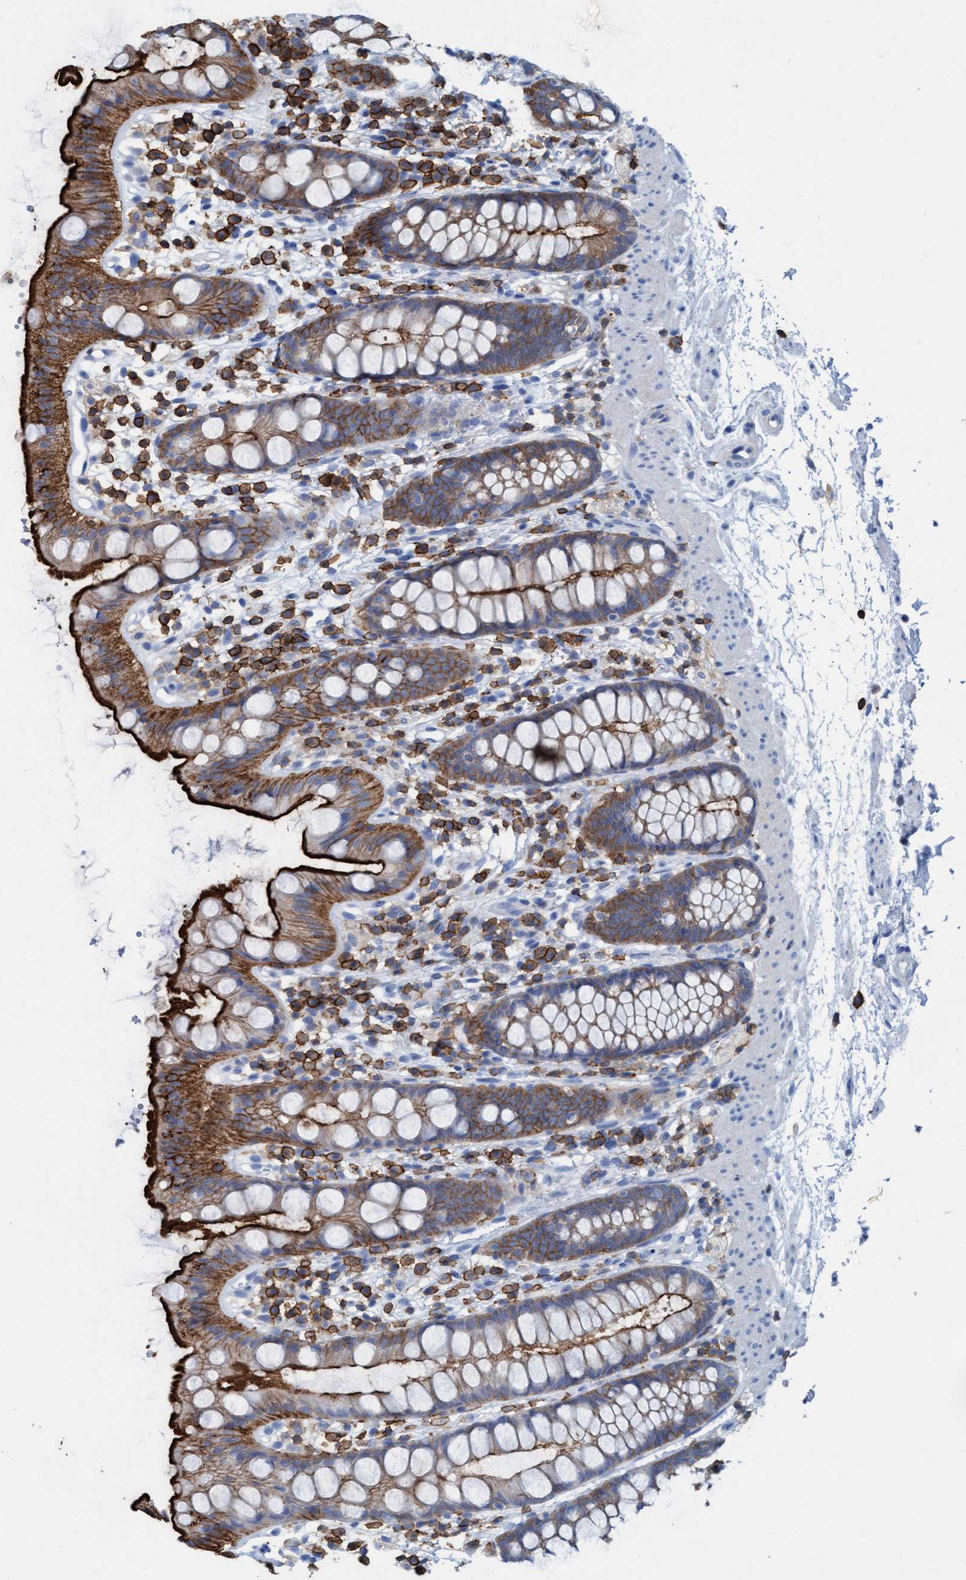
{"staining": {"intensity": "strong", "quantity": "25%-75%", "location": "cytoplasmic/membranous"}, "tissue": "rectum", "cell_type": "Glandular cells", "image_type": "normal", "snomed": [{"axis": "morphology", "description": "Normal tissue, NOS"}, {"axis": "topography", "description": "Rectum"}], "caption": "Rectum stained for a protein shows strong cytoplasmic/membranous positivity in glandular cells. Nuclei are stained in blue.", "gene": "EZR", "patient": {"sex": "female", "age": 65}}